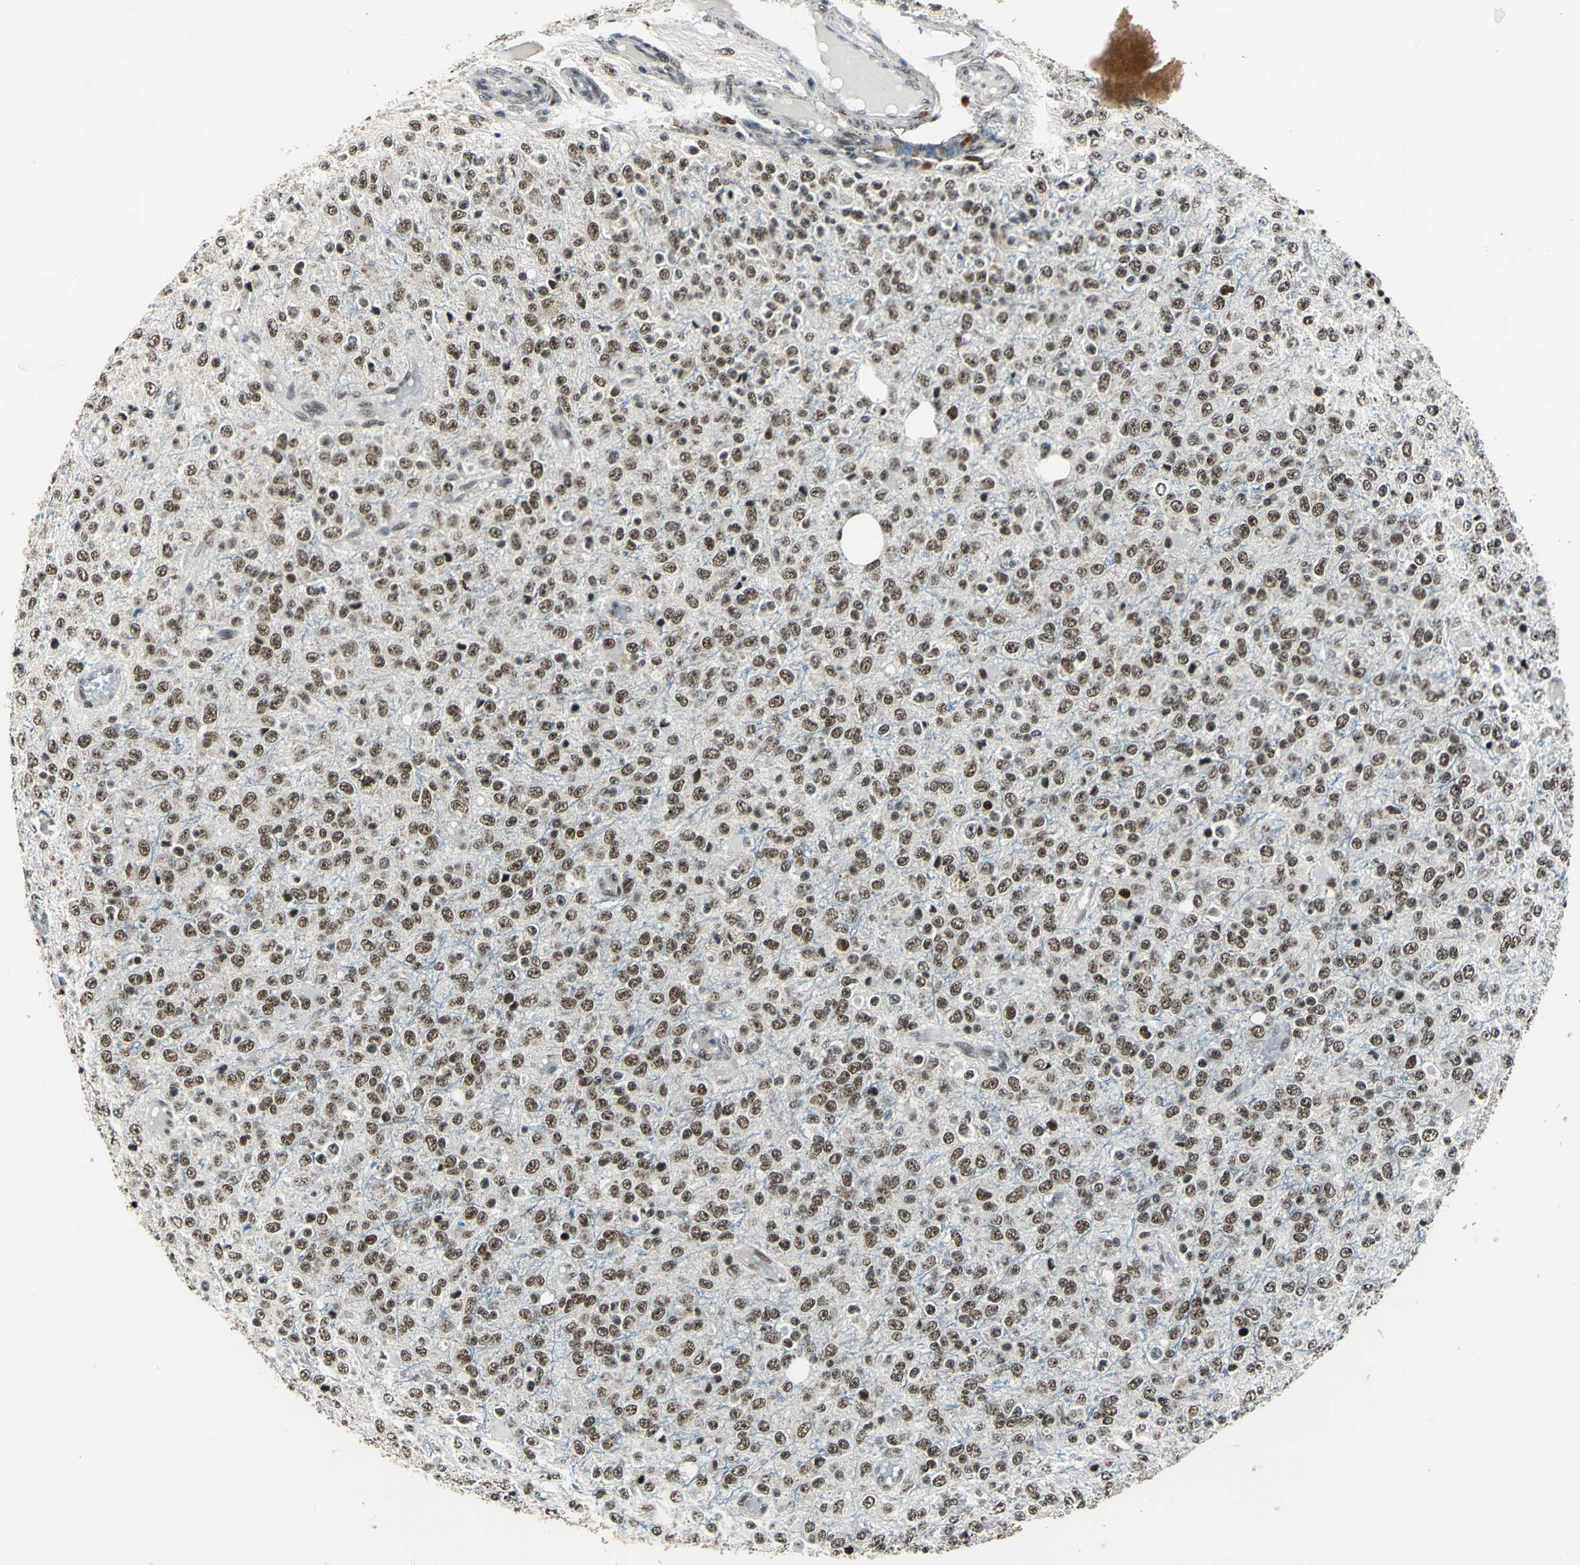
{"staining": {"intensity": "moderate", "quantity": ">75%", "location": "nuclear"}, "tissue": "glioma", "cell_type": "Tumor cells", "image_type": "cancer", "snomed": [{"axis": "morphology", "description": "Glioma, malignant, High grade"}, {"axis": "topography", "description": "pancreas cauda"}], "caption": "About >75% of tumor cells in human malignant high-grade glioma display moderate nuclear protein positivity as visualized by brown immunohistochemical staining.", "gene": "BCLAF1", "patient": {"sex": "male", "age": 60}}